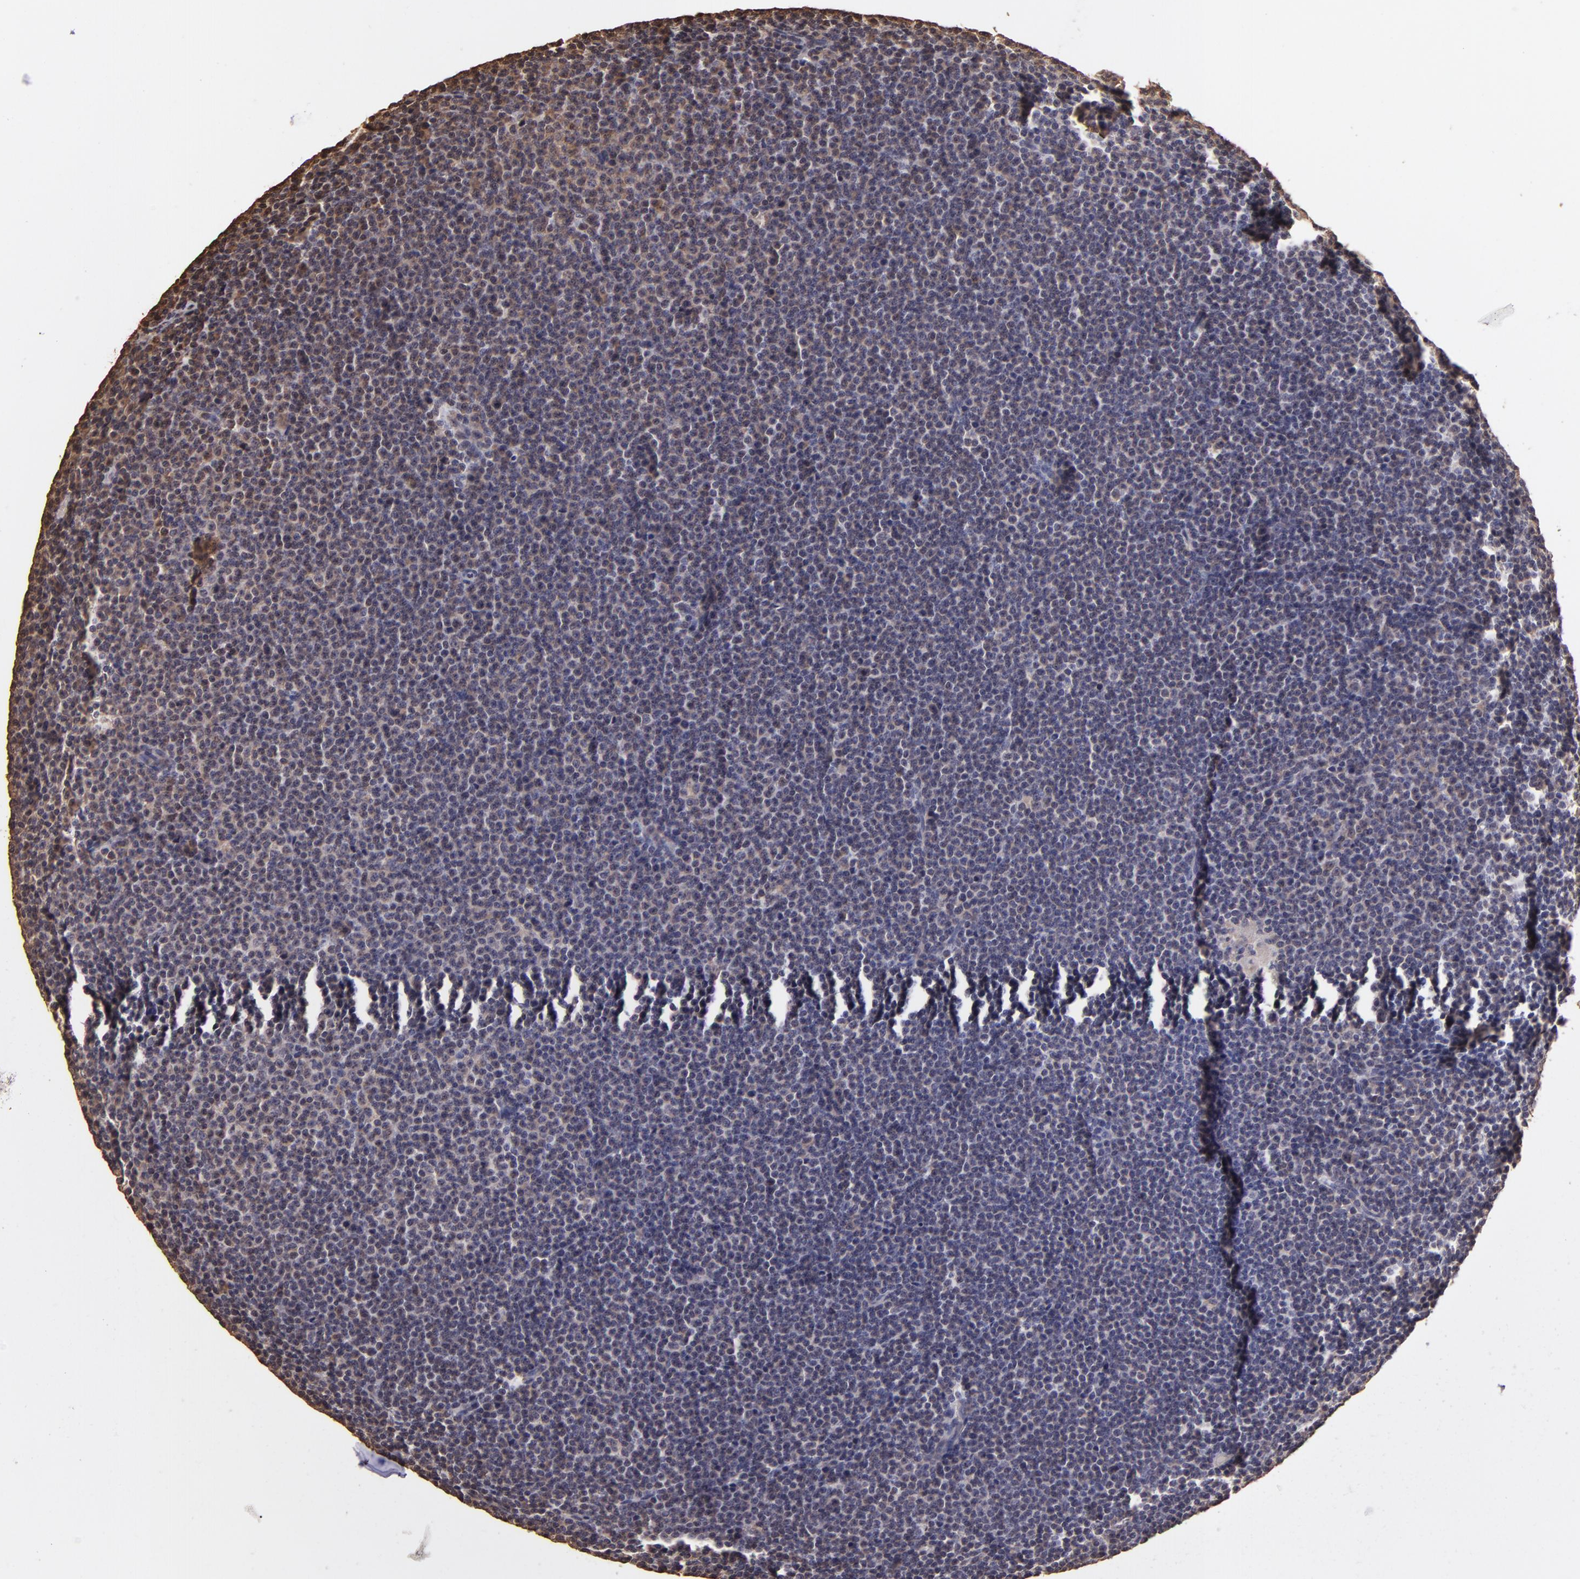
{"staining": {"intensity": "negative", "quantity": "none", "location": "none"}, "tissue": "lymphoma", "cell_type": "Tumor cells", "image_type": "cancer", "snomed": [{"axis": "morphology", "description": "Malignant lymphoma, non-Hodgkin's type, Low grade"}, {"axis": "topography", "description": "Lymph node"}], "caption": "Immunohistochemical staining of human lymphoma displays no significant expression in tumor cells.", "gene": "ARPC2", "patient": {"sex": "female", "age": 69}}